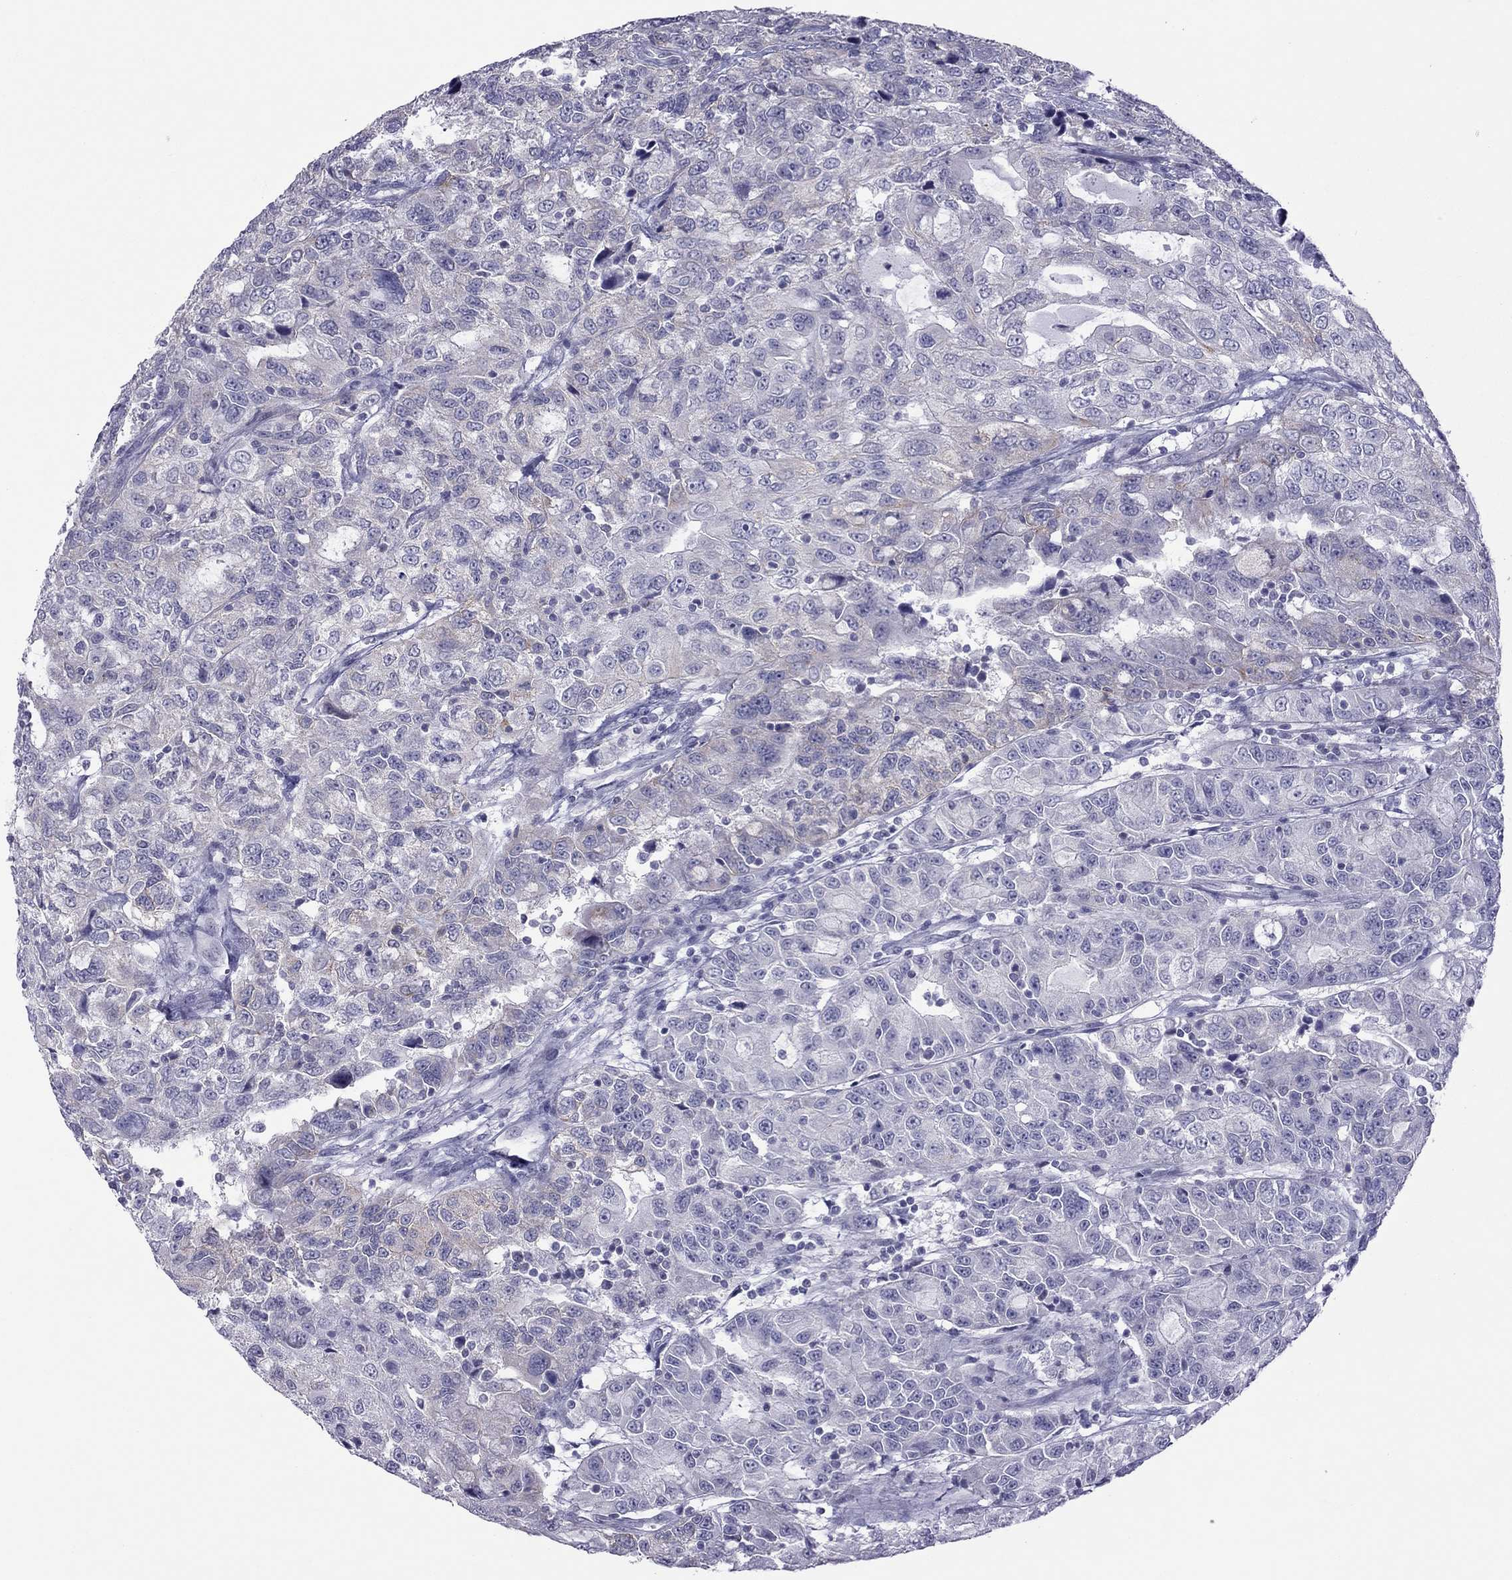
{"staining": {"intensity": "negative", "quantity": "none", "location": "none"}, "tissue": "urothelial cancer", "cell_type": "Tumor cells", "image_type": "cancer", "snomed": [{"axis": "morphology", "description": "Urothelial carcinoma, NOS"}, {"axis": "morphology", "description": "Urothelial carcinoma, High grade"}, {"axis": "topography", "description": "Urinary bladder"}], "caption": "A high-resolution photomicrograph shows immunohistochemistry staining of transitional cell carcinoma, which displays no significant staining in tumor cells.", "gene": "TEX14", "patient": {"sex": "female", "age": 73}}